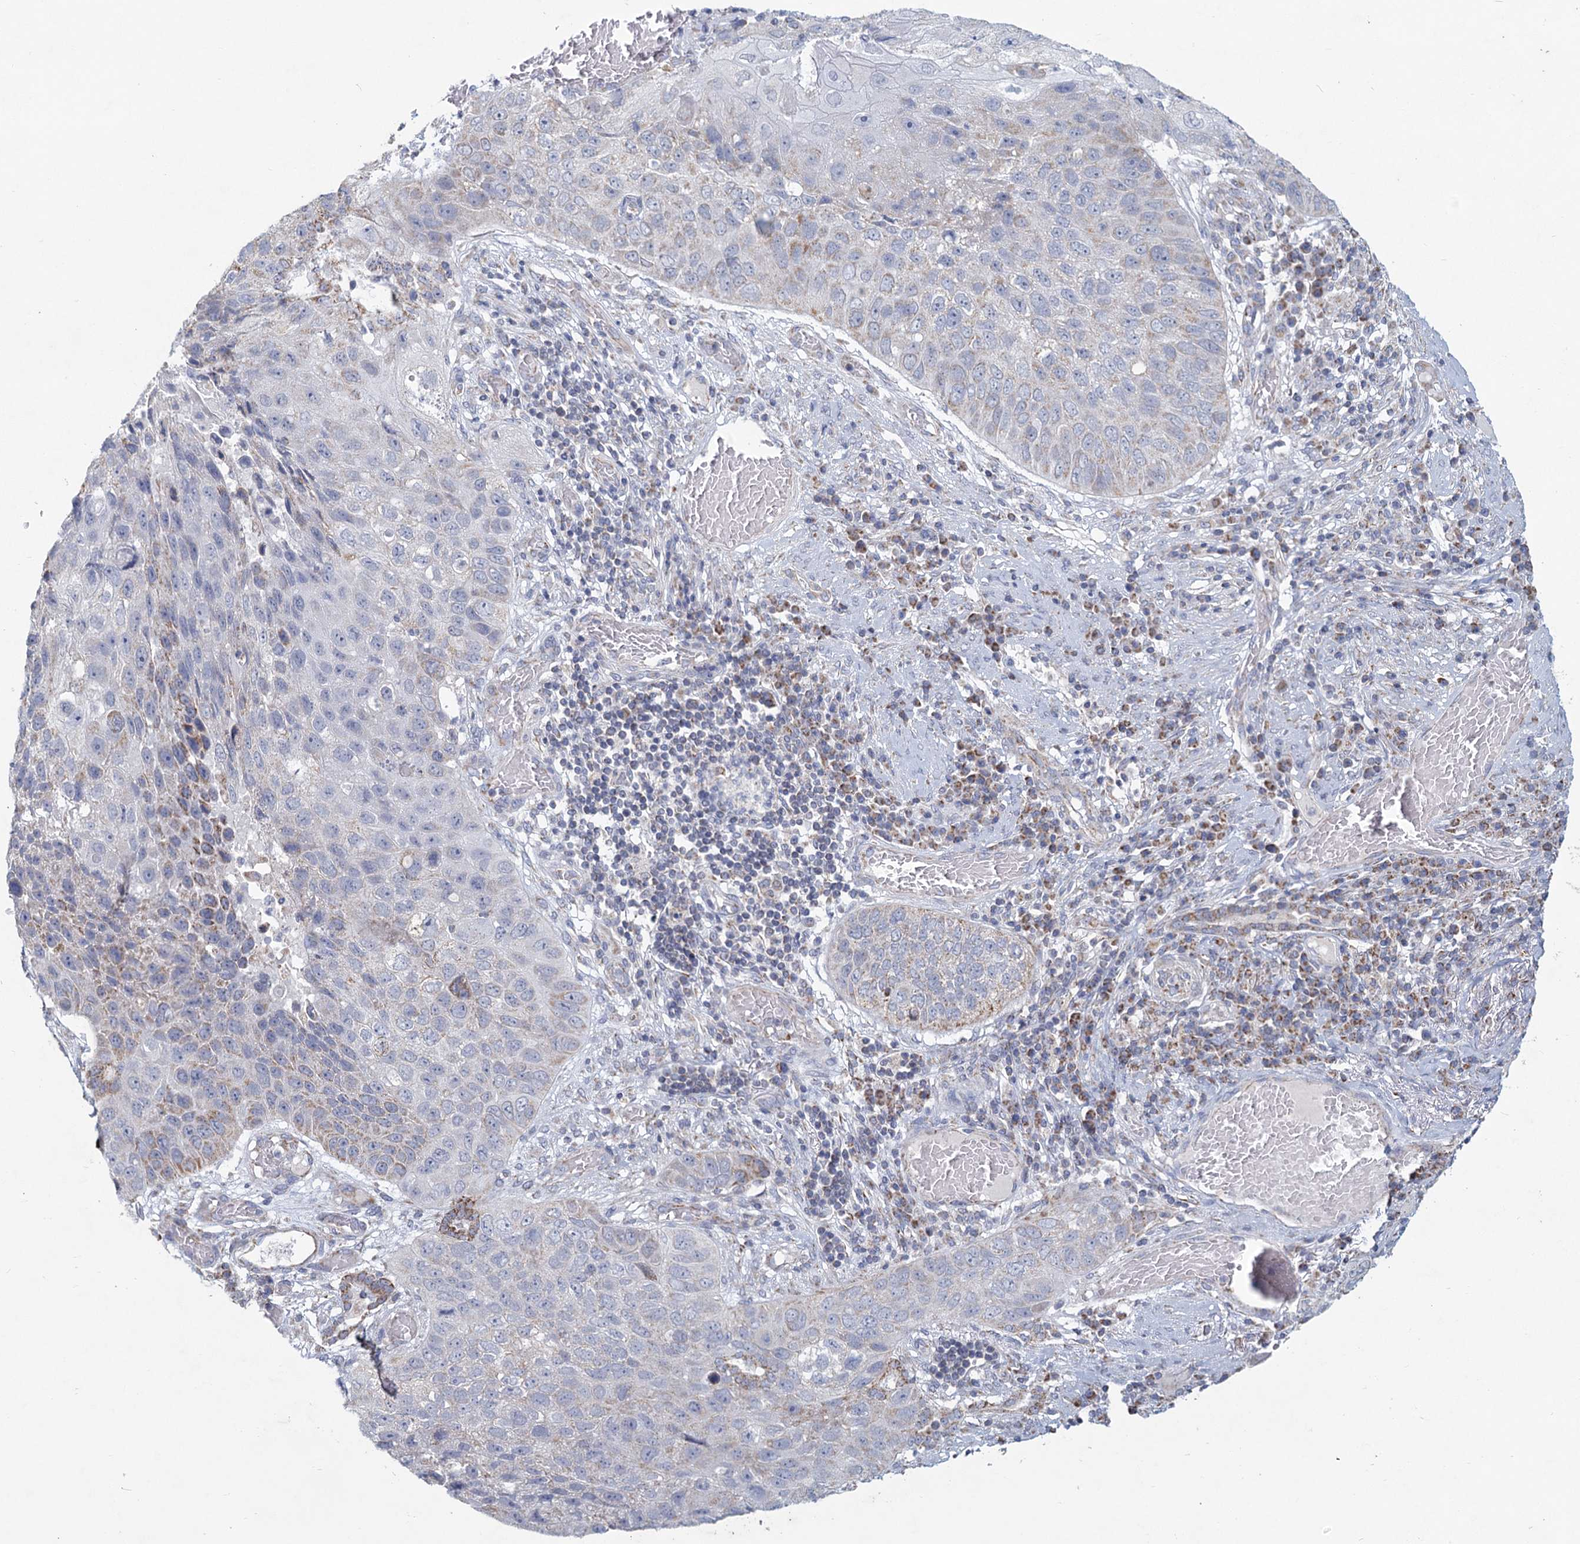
{"staining": {"intensity": "moderate", "quantity": "<25%", "location": "cytoplasmic/membranous"}, "tissue": "lung cancer", "cell_type": "Tumor cells", "image_type": "cancer", "snomed": [{"axis": "morphology", "description": "Squamous cell carcinoma, NOS"}, {"axis": "topography", "description": "Lung"}], "caption": "DAB (3,3'-diaminobenzidine) immunohistochemical staining of lung cancer (squamous cell carcinoma) displays moderate cytoplasmic/membranous protein staining in about <25% of tumor cells.", "gene": "NDUFC2", "patient": {"sex": "male", "age": 61}}